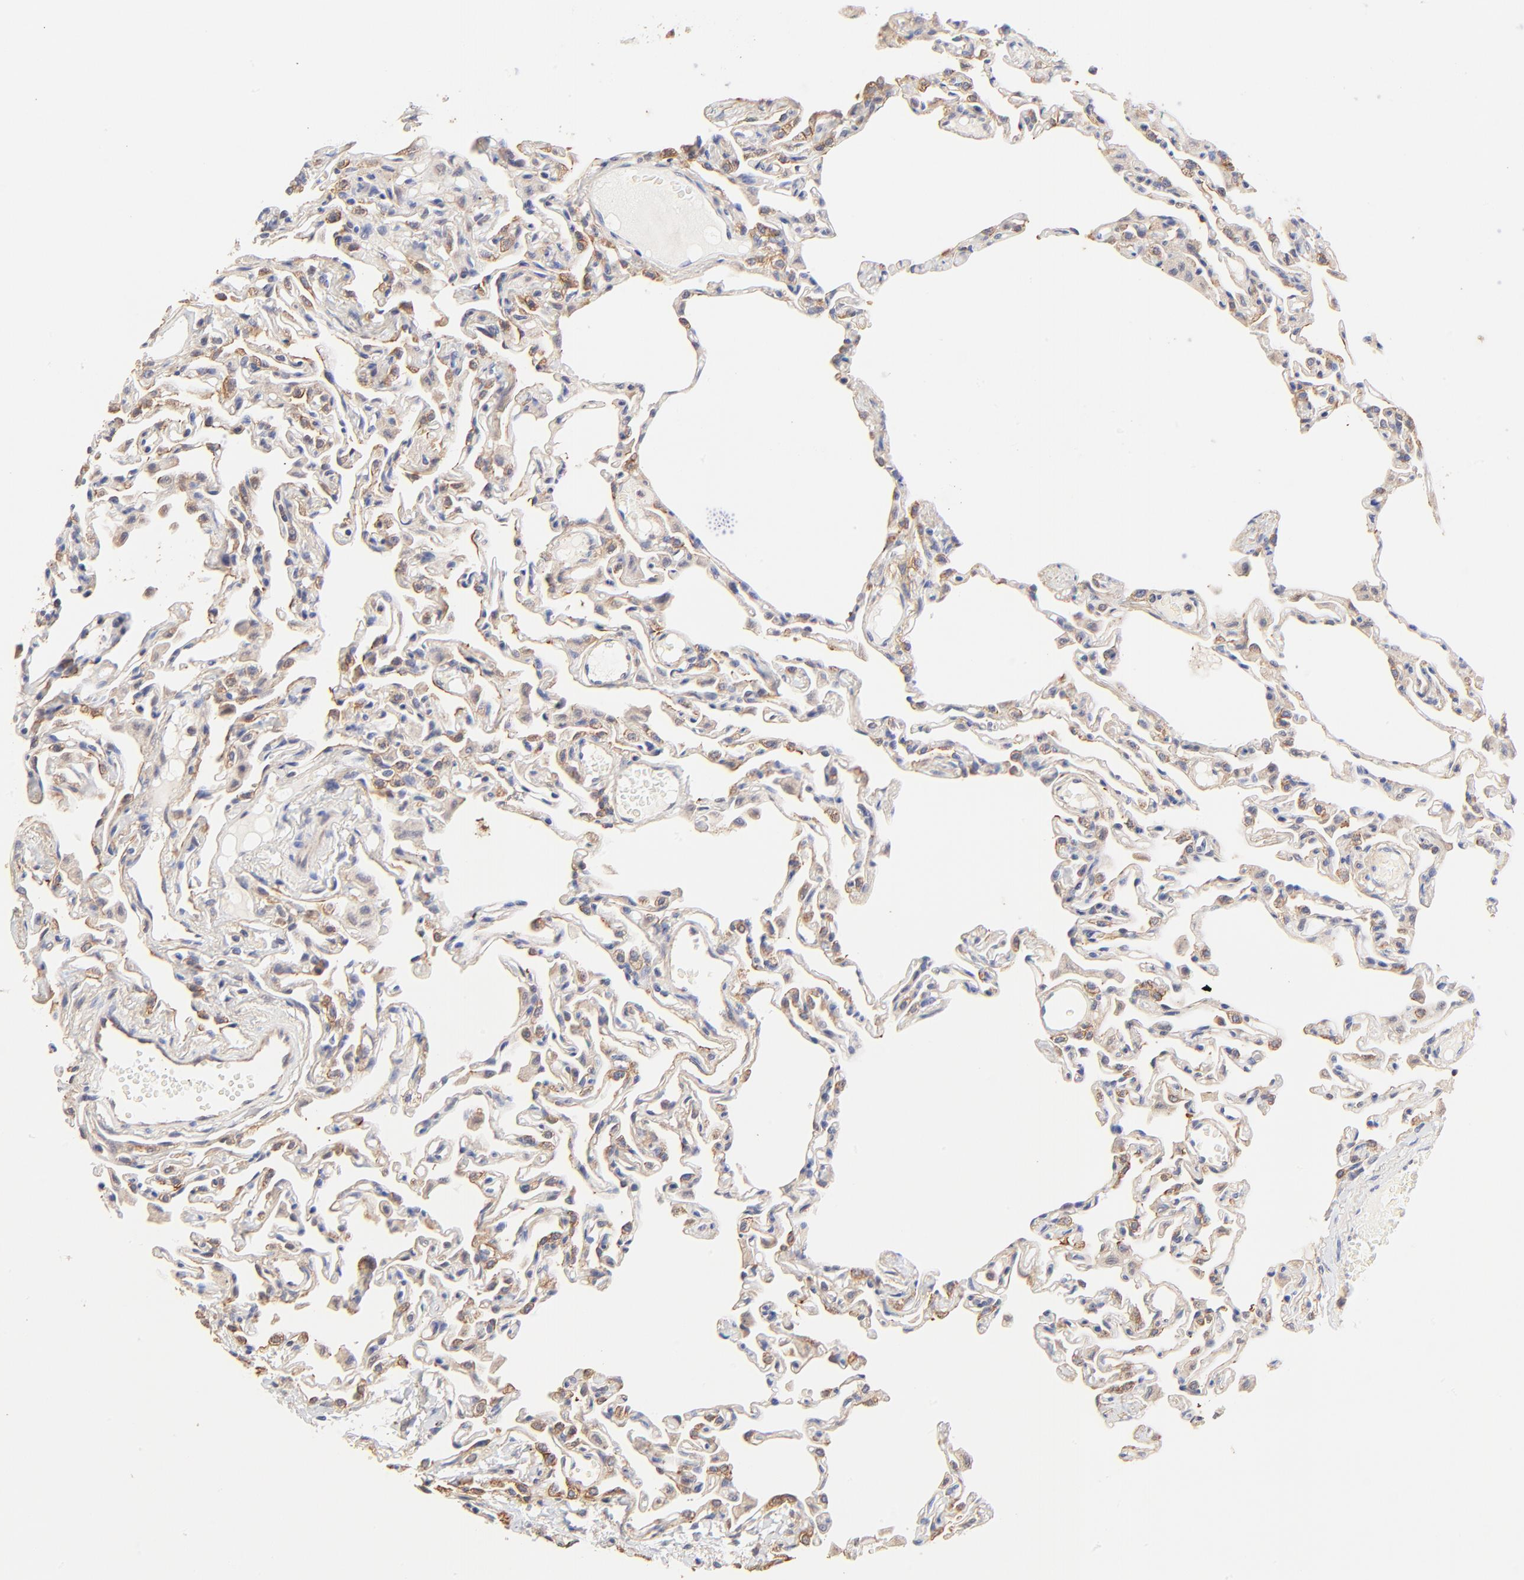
{"staining": {"intensity": "negative", "quantity": "none", "location": "none"}, "tissue": "lung", "cell_type": "Alveolar cells", "image_type": "normal", "snomed": [{"axis": "morphology", "description": "Normal tissue, NOS"}, {"axis": "topography", "description": "Lung"}], "caption": "Image shows no significant protein staining in alveolar cells of benign lung. The staining was performed using DAB to visualize the protein expression in brown, while the nuclei were stained in blue with hematoxylin (Magnification: 20x).", "gene": "PTK7", "patient": {"sex": "female", "age": 49}}